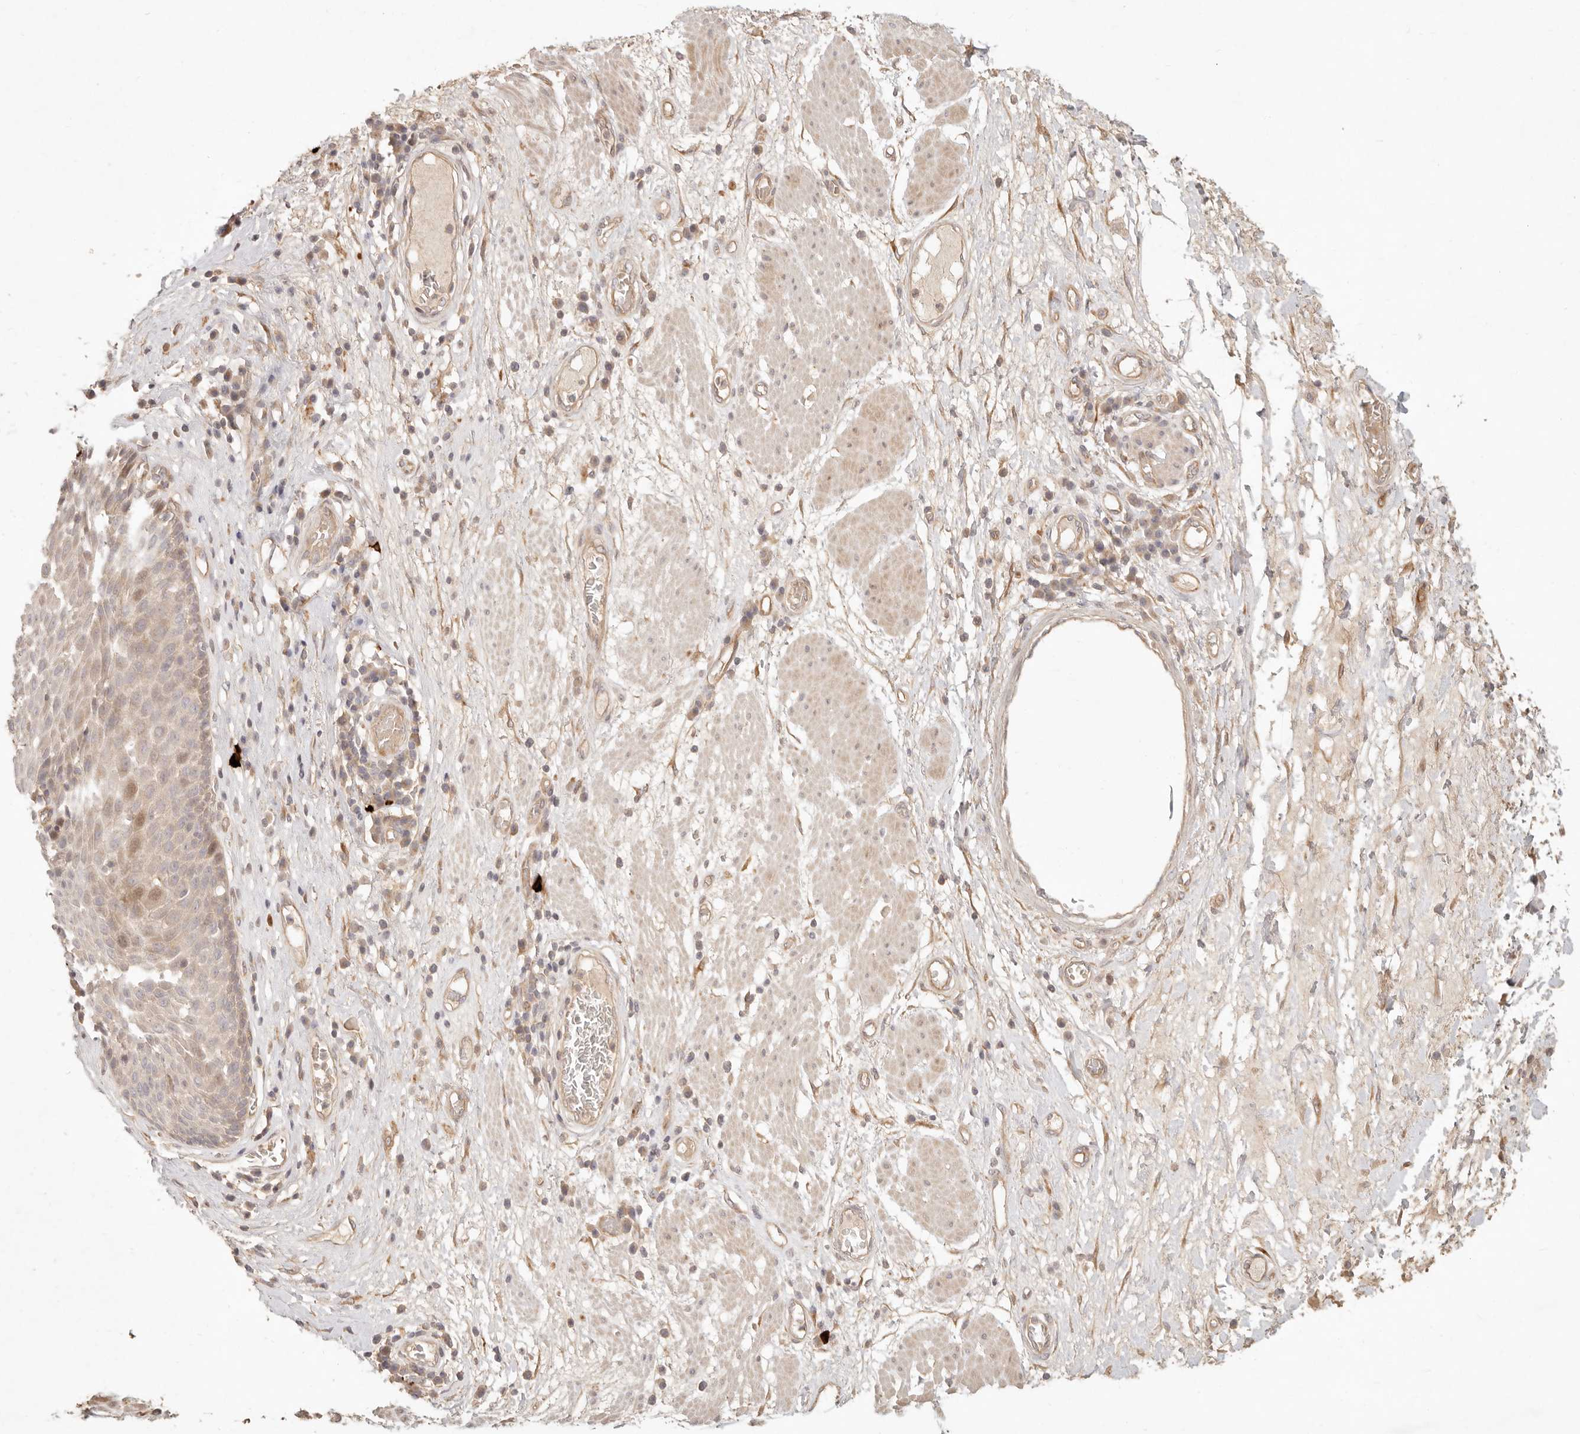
{"staining": {"intensity": "weak", "quantity": "<25%", "location": "cytoplasmic/membranous,nuclear"}, "tissue": "esophagus", "cell_type": "Squamous epithelial cells", "image_type": "normal", "snomed": [{"axis": "morphology", "description": "Normal tissue, NOS"}, {"axis": "morphology", "description": "Adenocarcinoma, NOS"}, {"axis": "topography", "description": "Esophagus"}], "caption": "Esophagus stained for a protein using IHC reveals no expression squamous epithelial cells.", "gene": "PPP1R3B", "patient": {"sex": "male", "age": 62}}